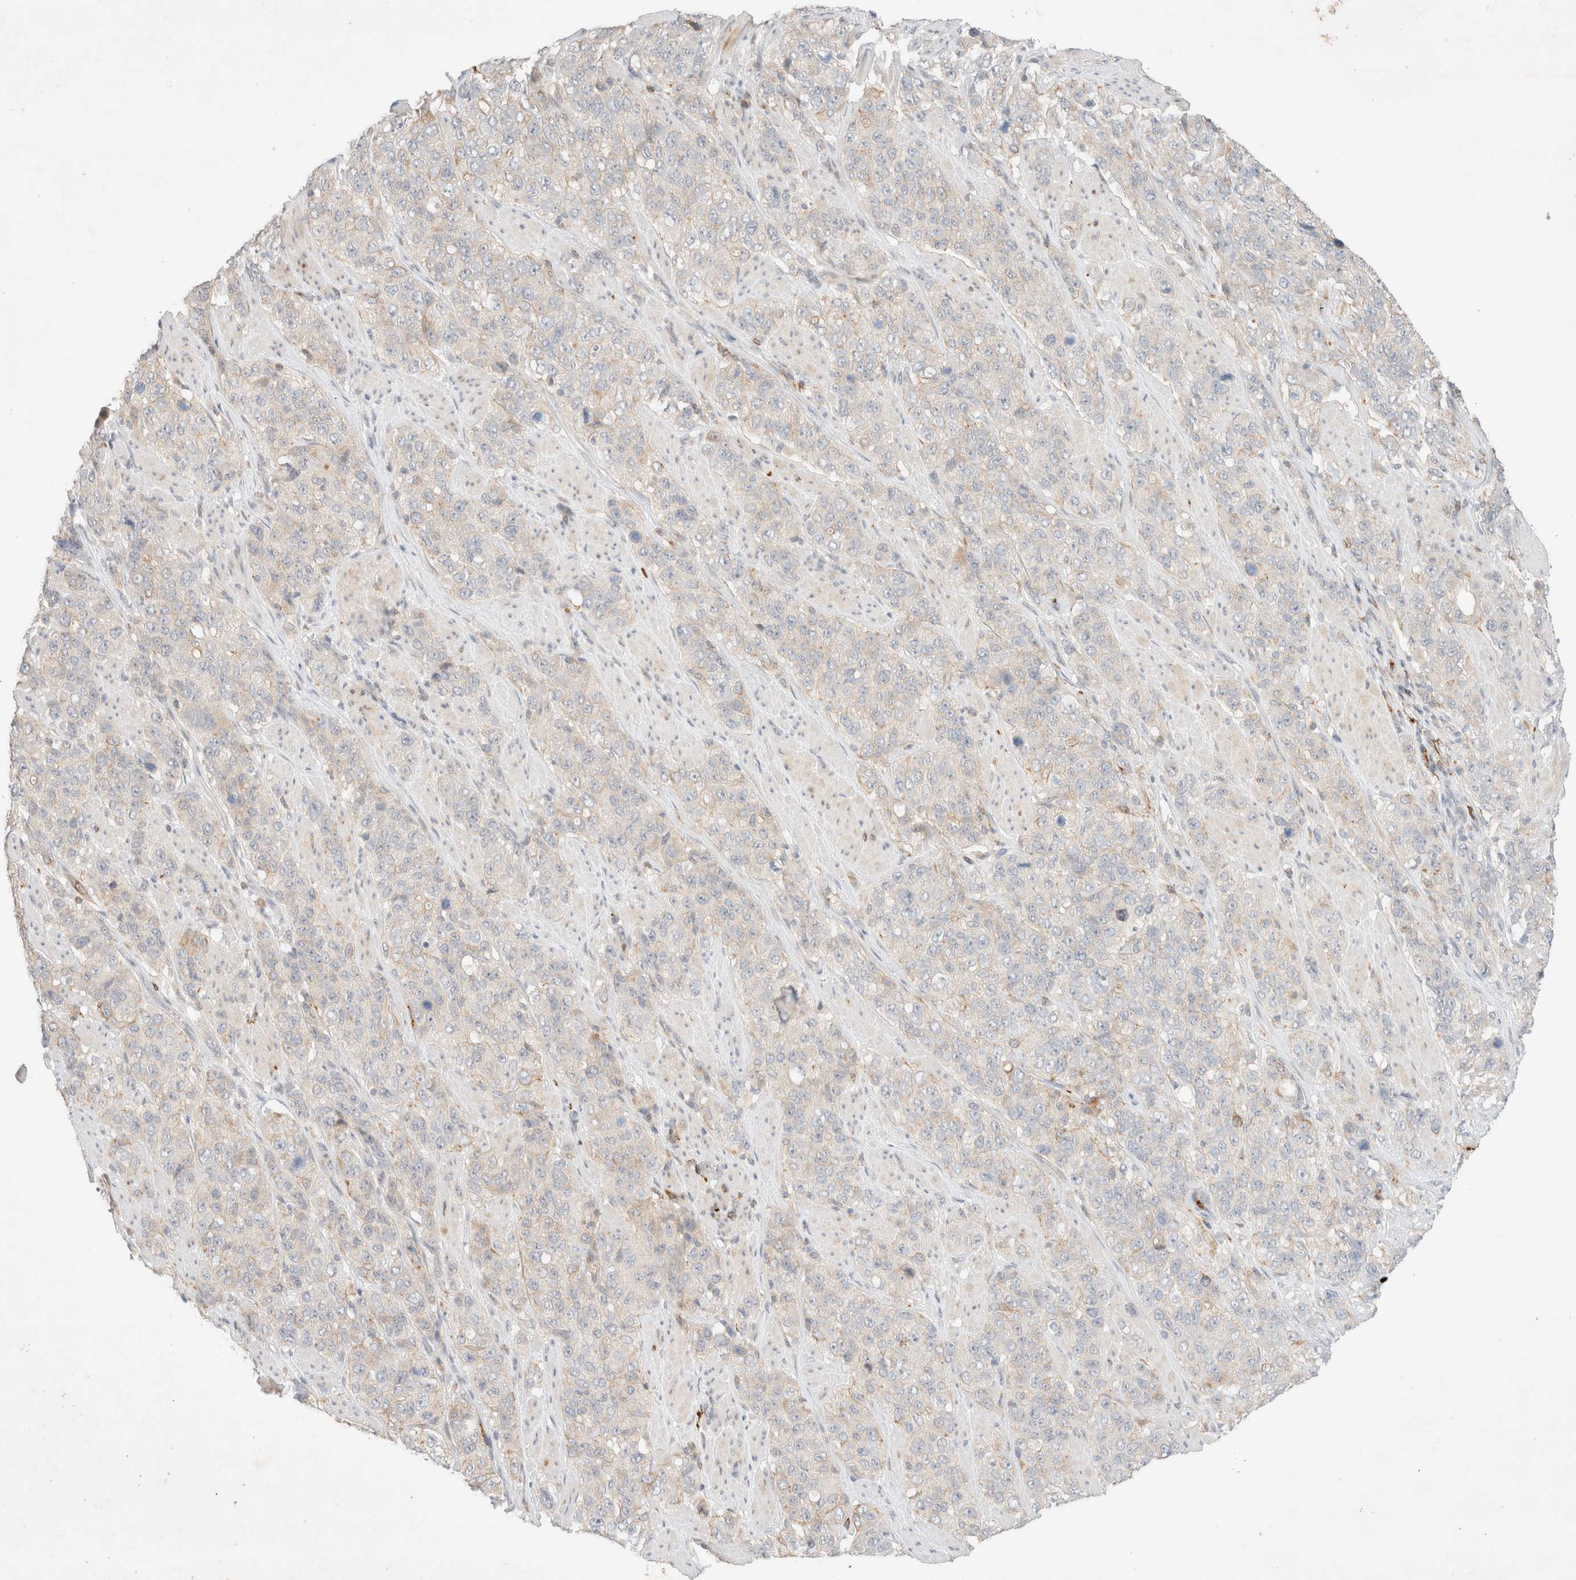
{"staining": {"intensity": "negative", "quantity": "none", "location": "none"}, "tissue": "stomach cancer", "cell_type": "Tumor cells", "image_type": "cancer", "snomed": [{"axis": "morphology", "description": "Adenocarcinoma, NOS"}, {"axis": "topography", "description": "Stomach"}], "caption": "DAB immunohistochemical staining of human stomach cancer (adenocarcinoma) shows no significant positivity in tumor cells.", "gene": "SGSM2", "patient": {"sex": "male", "age": 48}}